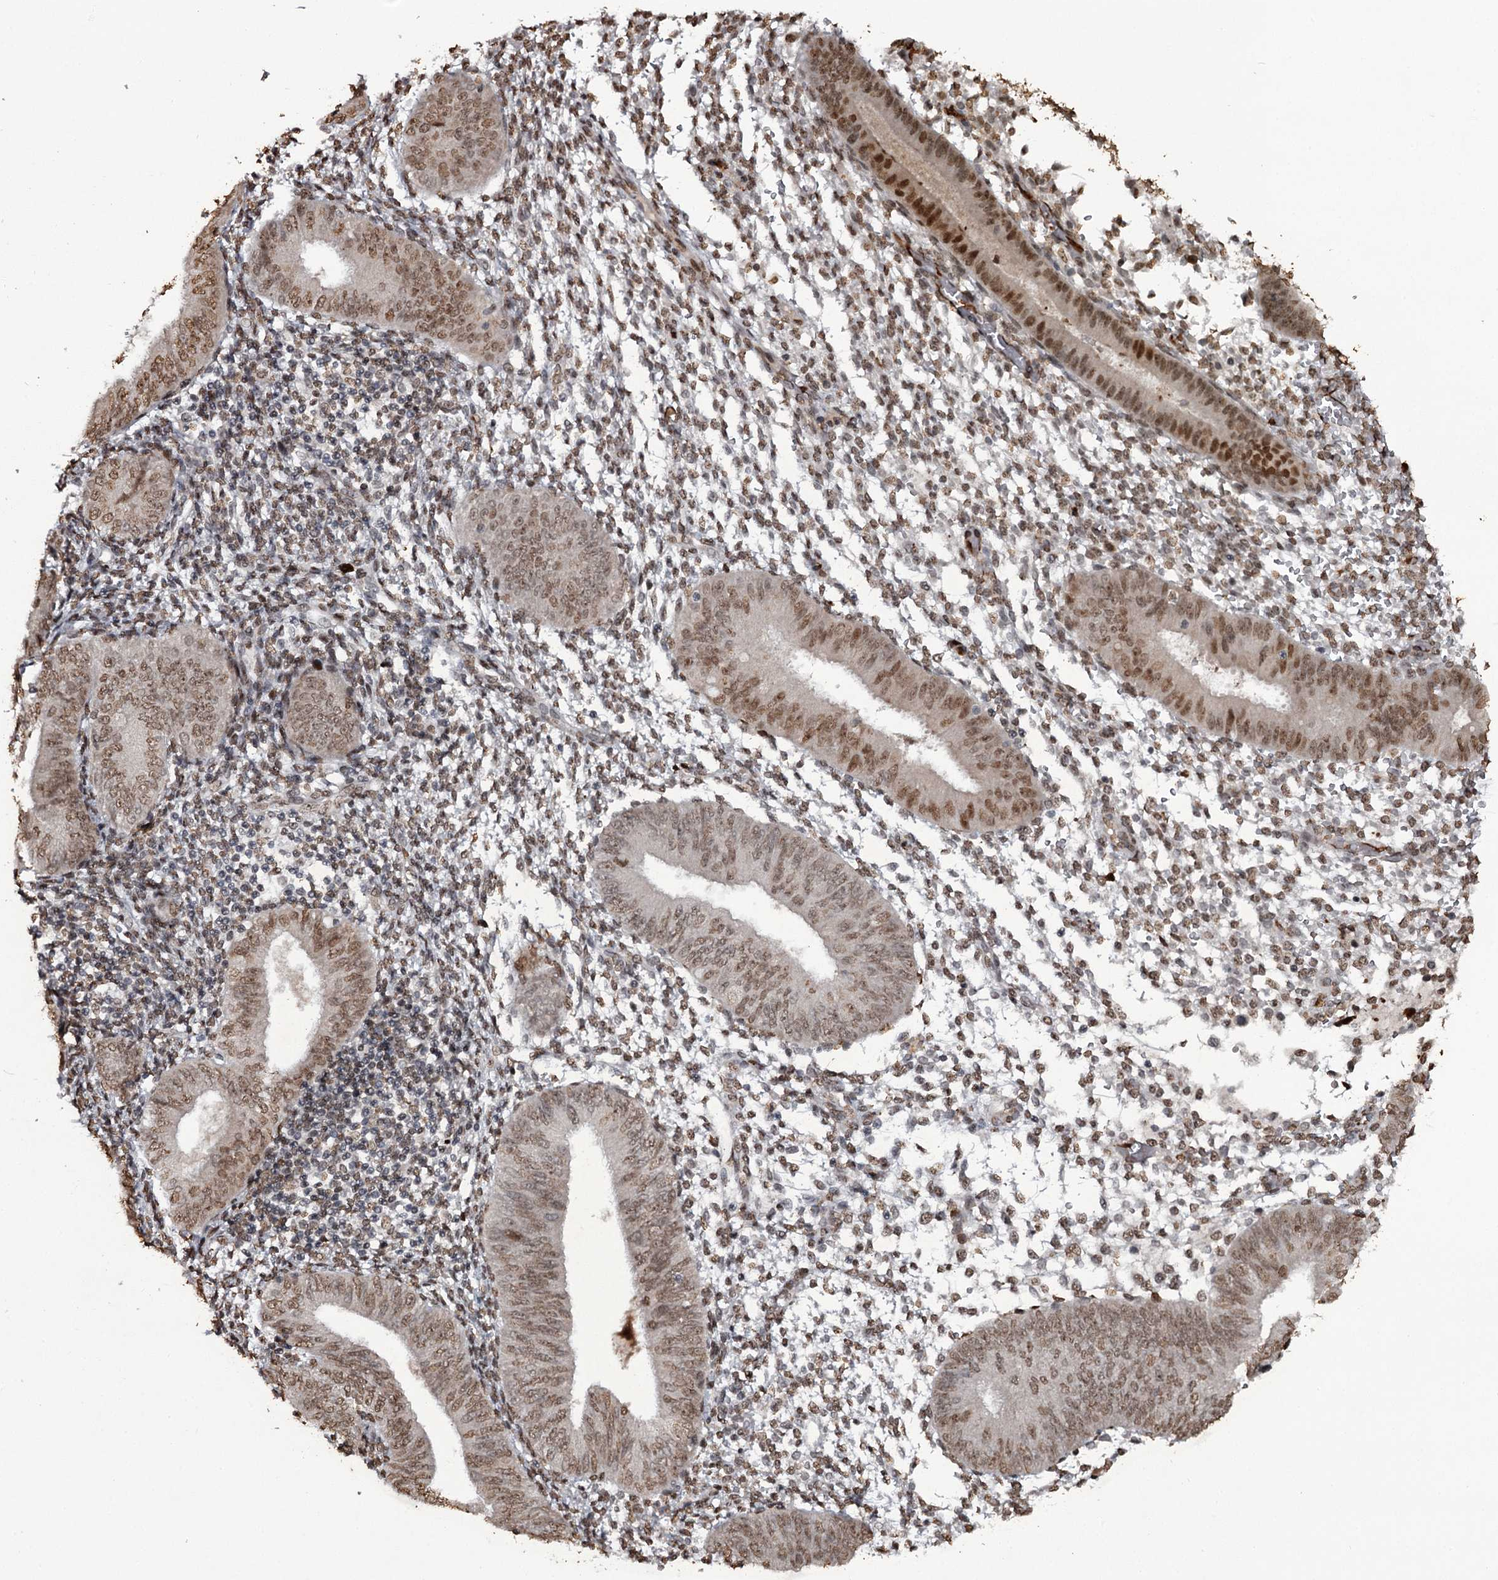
{"staining": {"intensity": "moderate", "quantity": ">75%", "location": "nuclear"}, "tissue": "endometrium", "cell_type": "Cells in endometrial stroma", "image_type": "normal", "snomed": [{"axis": "morphology", "description": "Normal tissue, NOS"}, {"axis": "topography", "description": "Uterus"}, {"axis": "topography", "description": "Endometrium"}], "caption": "Immunohistochemical staining of unremarkable human endometrium exhibits medium levels of moderate nuclear expression in about >75% of cells in endometrial stroma. The protein is shown in brown color, while the nuclei are stained blue.", "gene": "THYN1", "patient": {"sex": "female", "age": 48}}